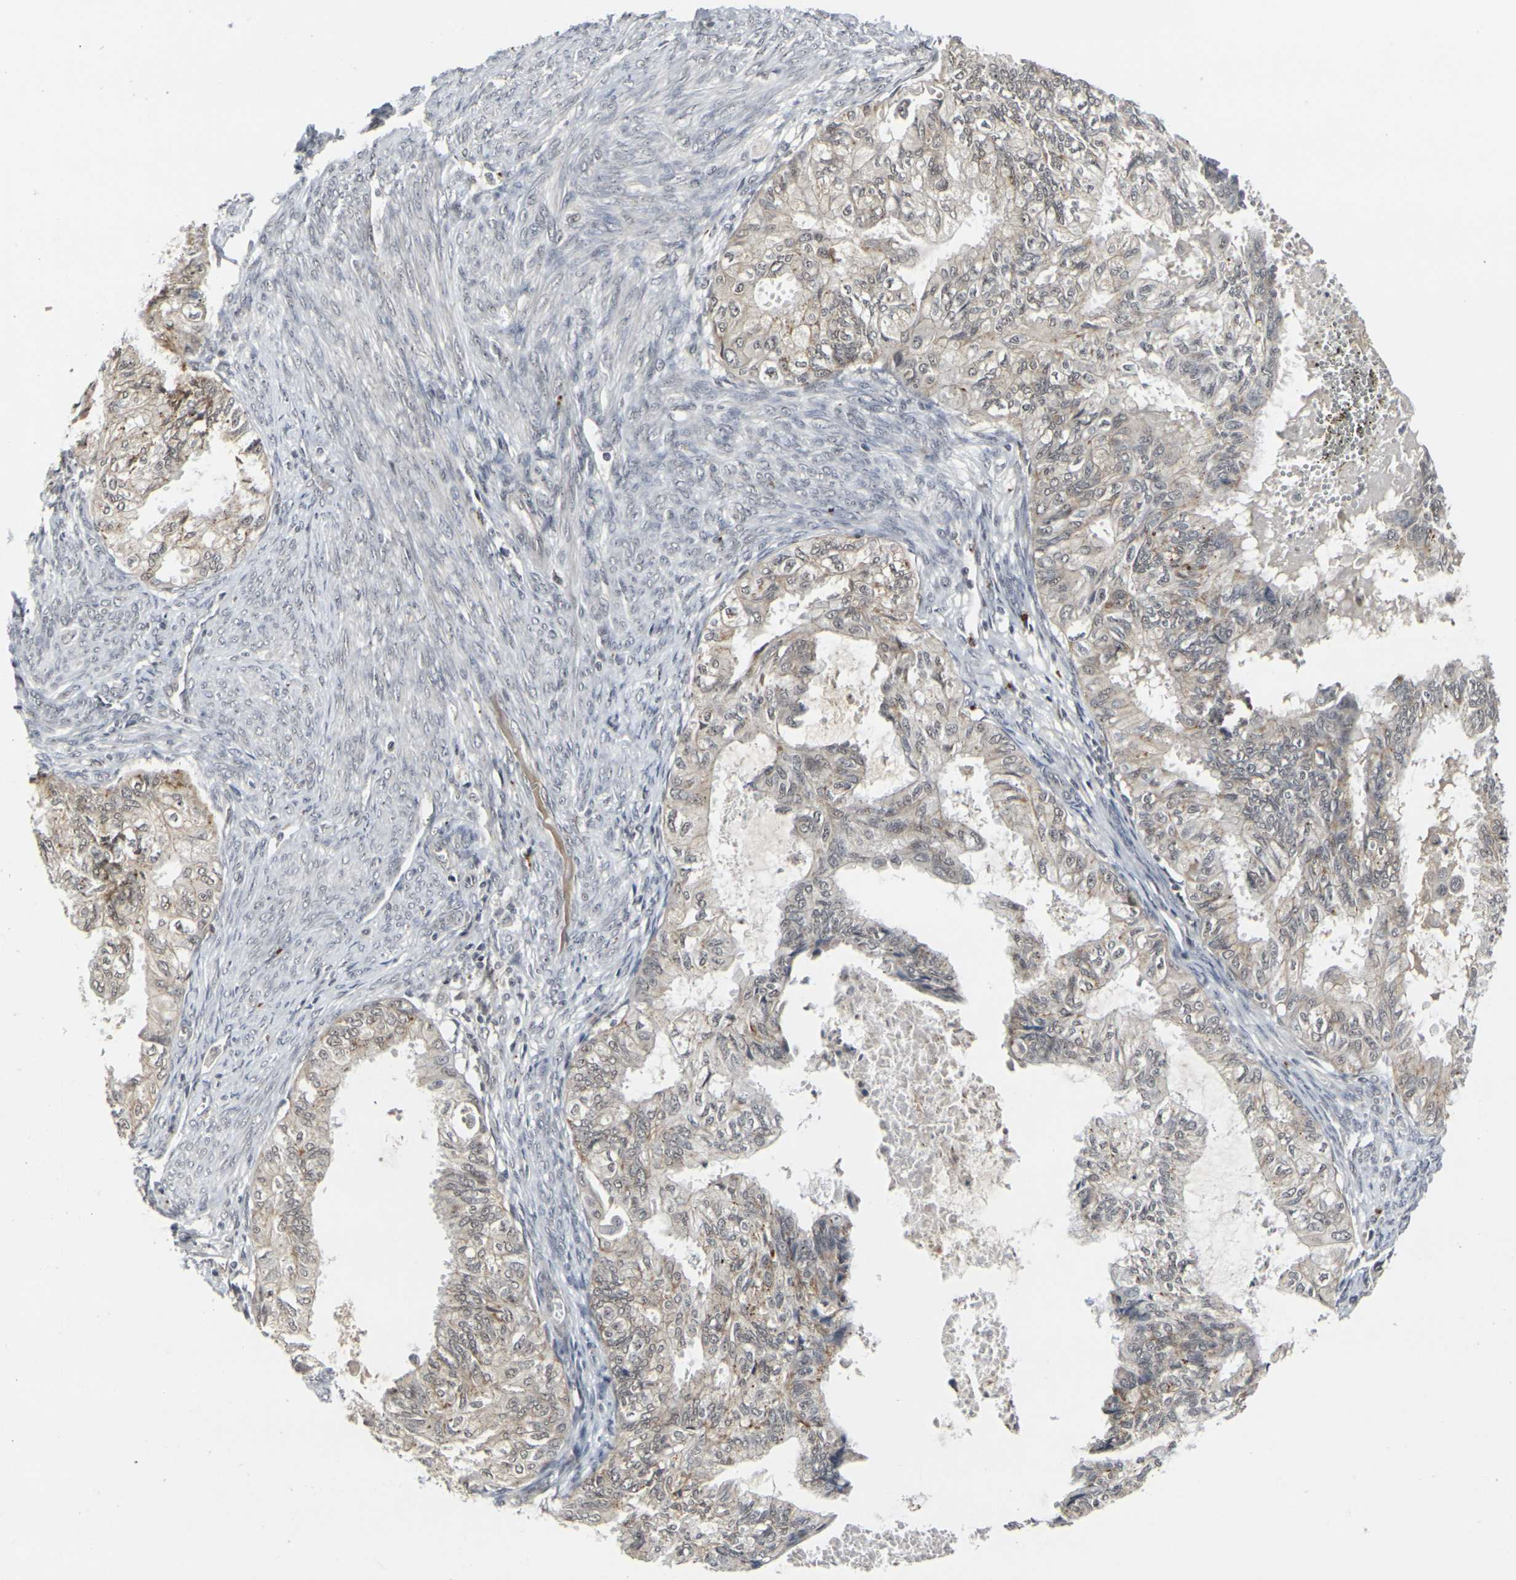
{"staining": {"intensity": "weak", "quantity": "25%-75%", "location": "cytoplasmic/membranous"}, "tissue": "cervical cancer", "cell_type": "Tumor cells", "image_type": "cancer", "snomed": [{"axis": "morphology", "description": "Normal tissue, NOS"}, {"axis": "morphology", "description": "Adenocarcinoma, NOS"}, {"axis": "topography", "description": "Cervix"}, {"axis": "topography", "description": "Endometrium"}], "caption": "Protein expression analysis of cervical adenocarcinoma demonstrates weak cytoplasmic/membranous staining in about 25%-75% of tumor cells.", "gene": "GPR19", "patient": {"sex": "female", "age": 86}}